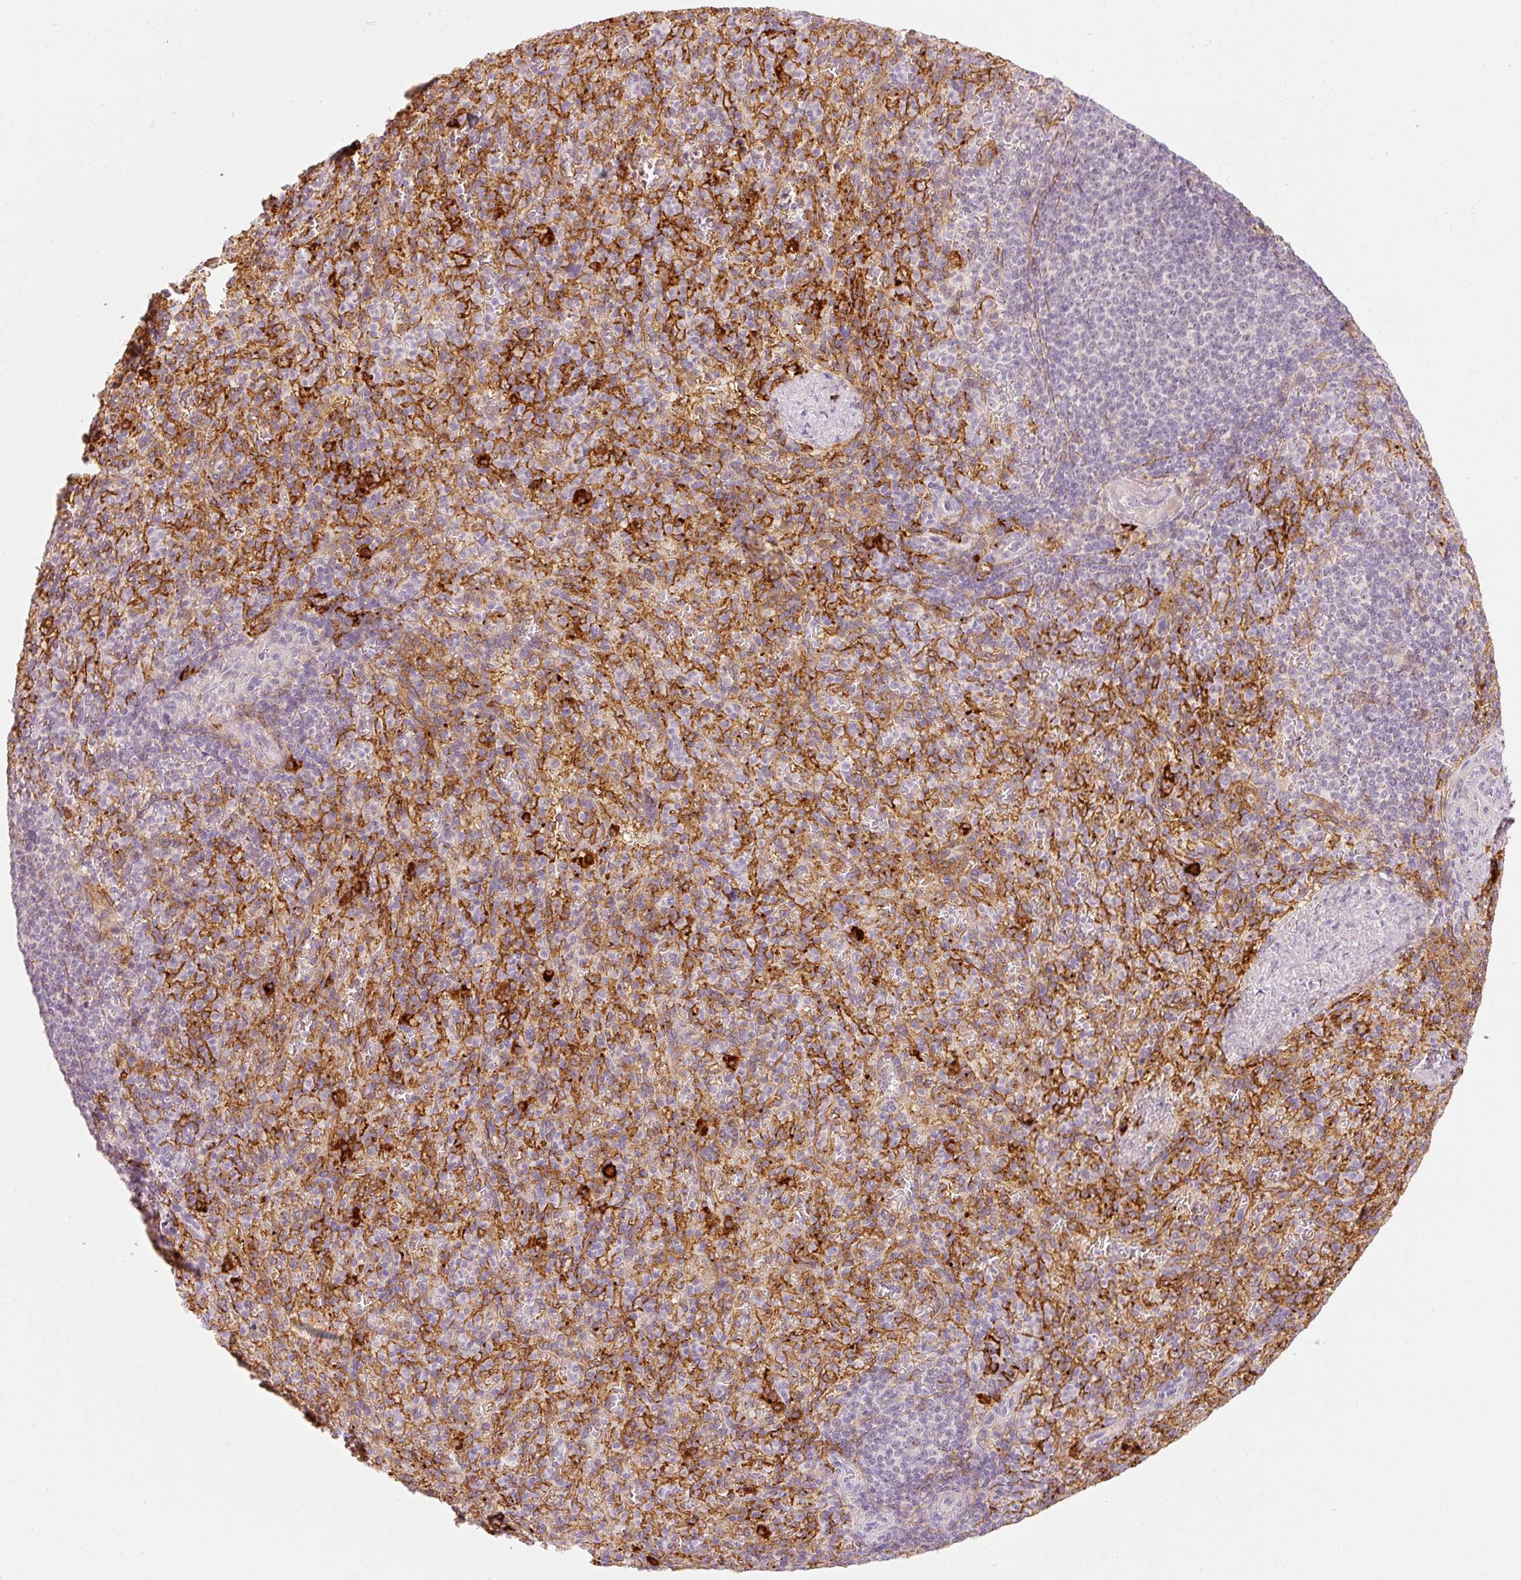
{"staining": {"intensity": "moderate", "quantity": "<25%", "location": "cytoplasmic/membranous"}, "tissue": "spleen", "cell_type": "Cells in red pulp", "image_type": "normal", "snomed": [{"axis": "morphology", "description": "Normal tissue, NOS"}, {"axis": "topography", "description": "Spleen"}], "caption": "Moderate cytoplasmic/membranous protein positivity is appreciated in about <25% of cells in red pulp in spleen.", "gene": "VCAM1", "patient": {"sex": "female", "age": 74}}